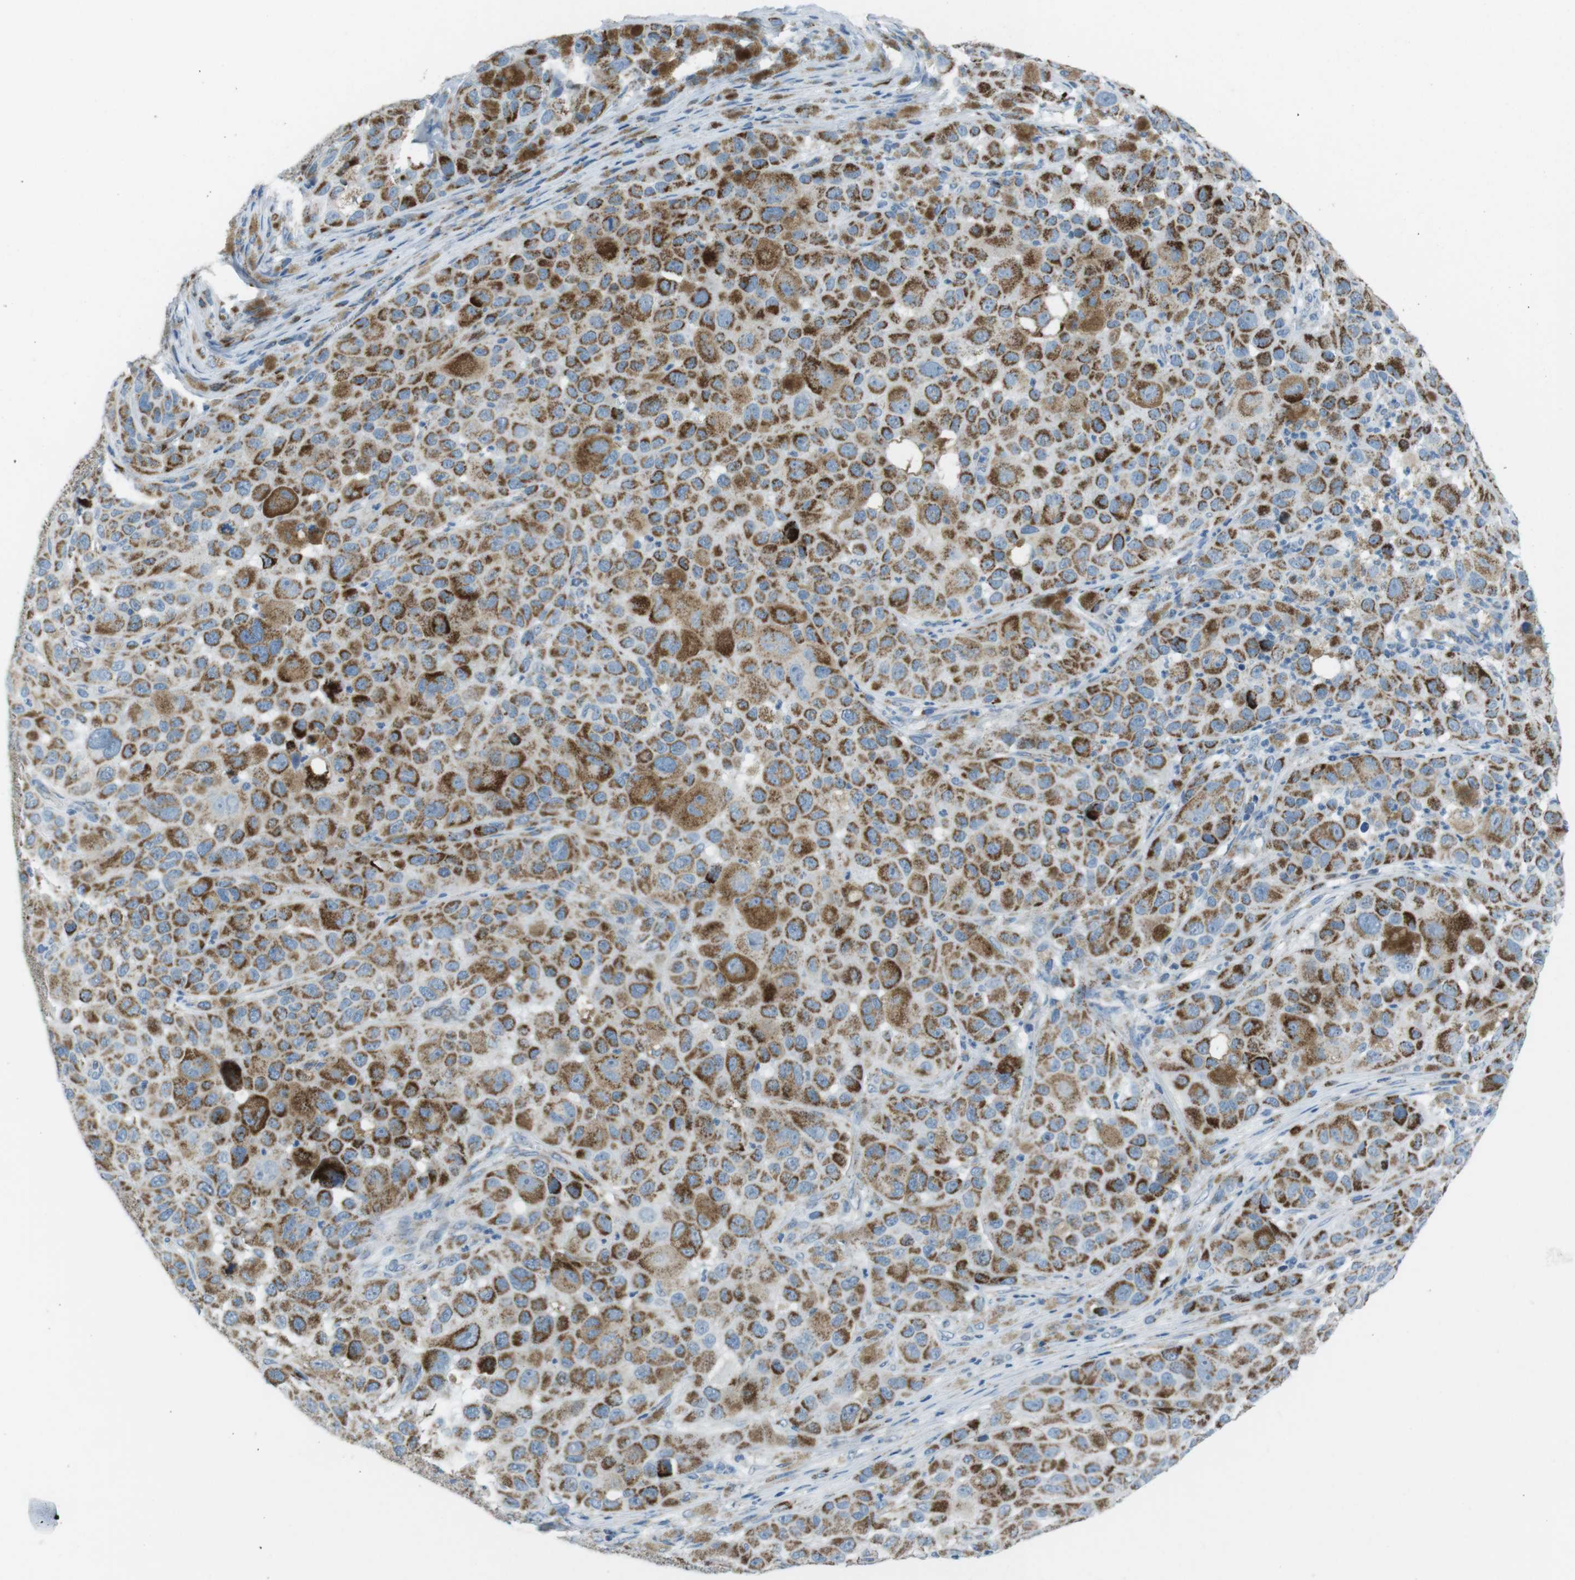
{"staining": {"intensity": "moderate", "quantity": ">75%", "location": "cytoplasmic/membranous"}, "tissue": "melanoma", "cell_type": "Tumor cells", "image_type": "cancer", "snomed": [{"axis": "morphology", "description": "Malignant melanoma, NOS"}, {"axis": "topography", "description": "Skin"}], "caption": "Approximately >75% of tumor cells in human melanoma exhibit moderate cytoplasmic/membranous protein positivity as visualized by brown immunohistochemical staining.", "gene": "DNAJA3", "patient": {"sex": "male", "age": 96}}